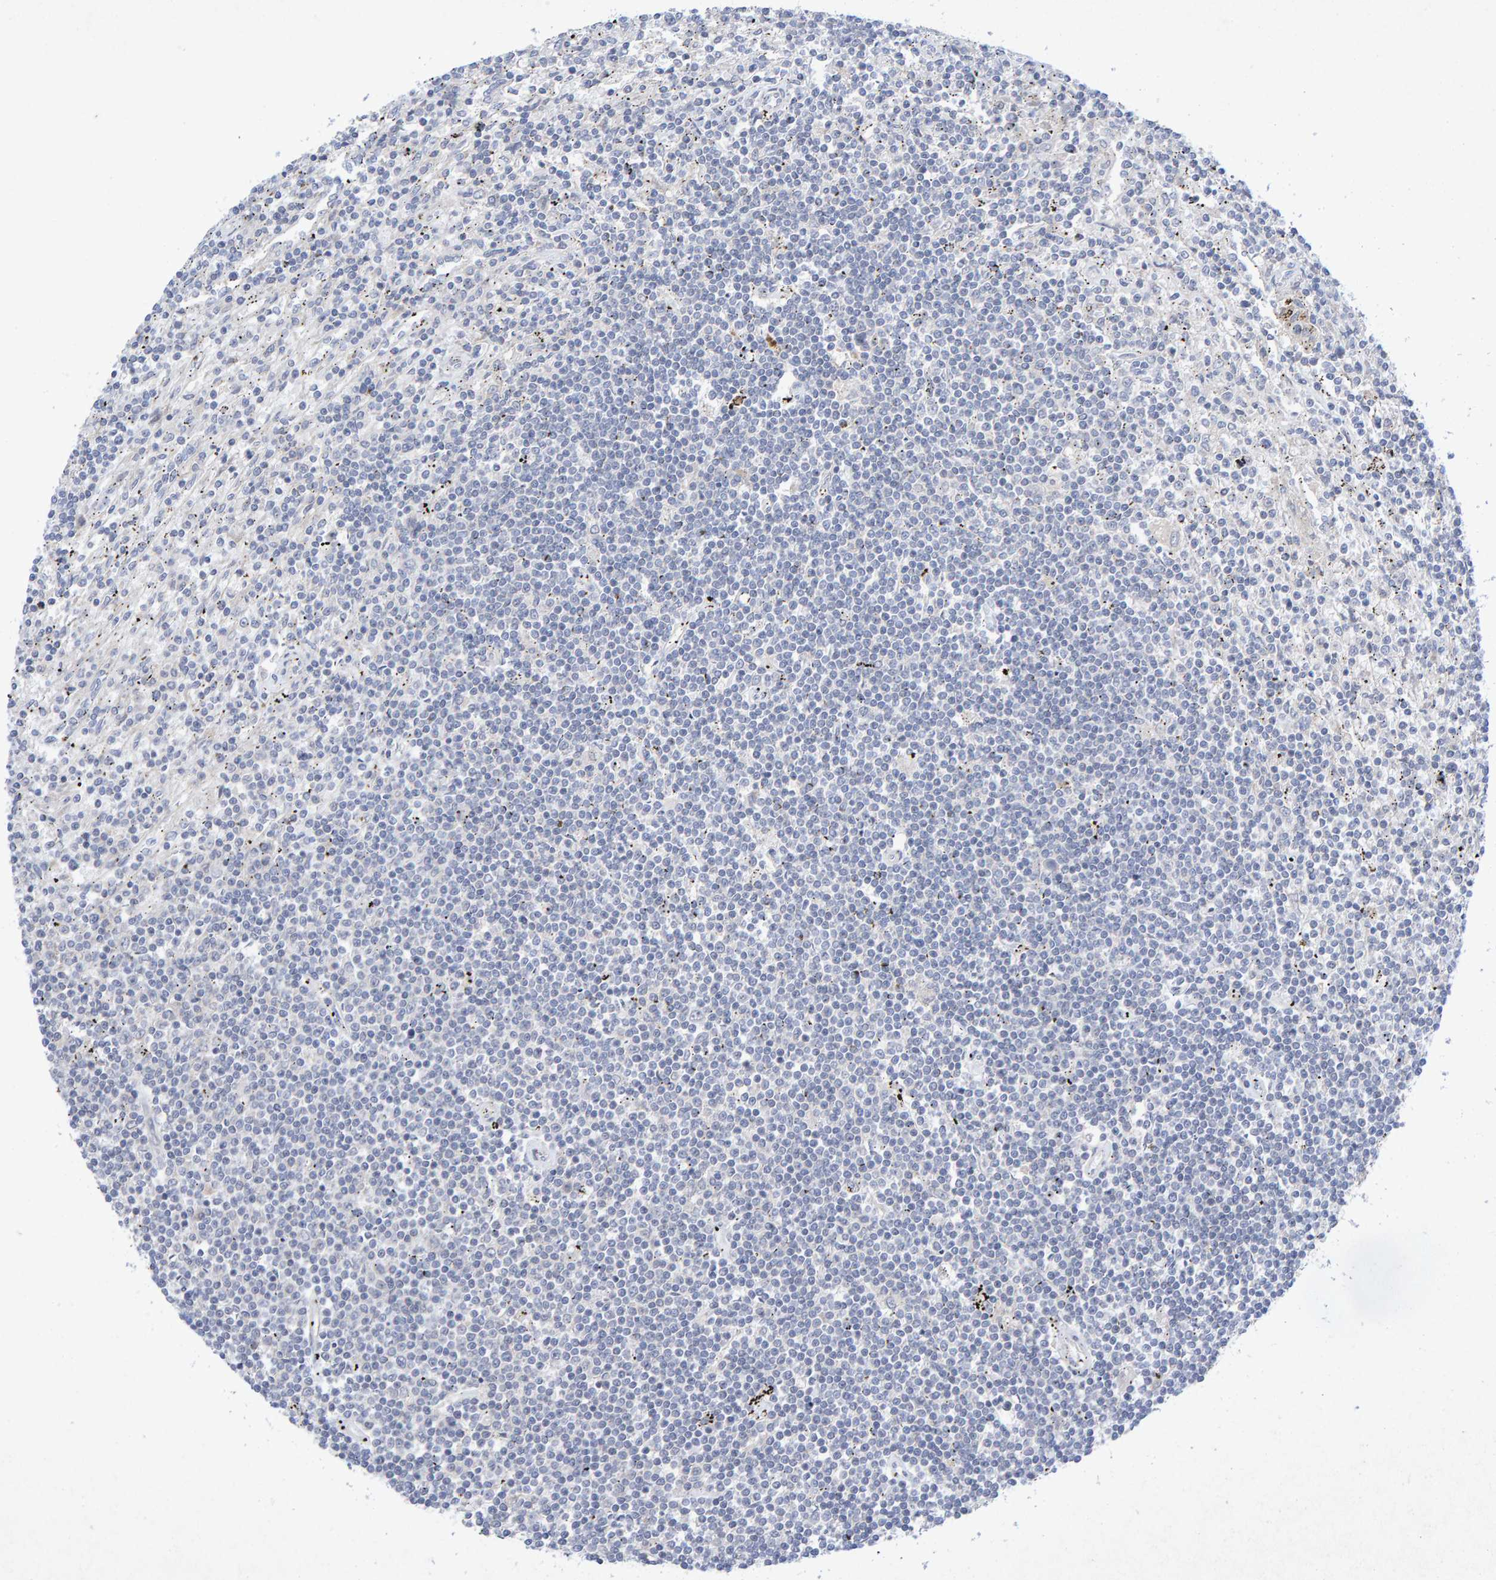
{"staining": {"intensity": "negative", "quantity": "none", "location": "none"}, "tissue": "lymphoma", "cell_type": "Tumor cells", "image_type": "cancer", "snomed": [{"axis": "morphology", "description": "Malignant lymphoma, non-Hodgkin's type, Low grade"}, {"axis": "topography", "description": "Spleen"}], "caption": "Immunohistochemistry of malignant lymphoma, non-Hodgkin's type (low-grade) reveals no positivity in tumor cells. (Immunohistochemistry (ihc), brightfield microscopy, high magnification).", "gene": "CDH2", "patient": {"sex": "male", "age": 76}}